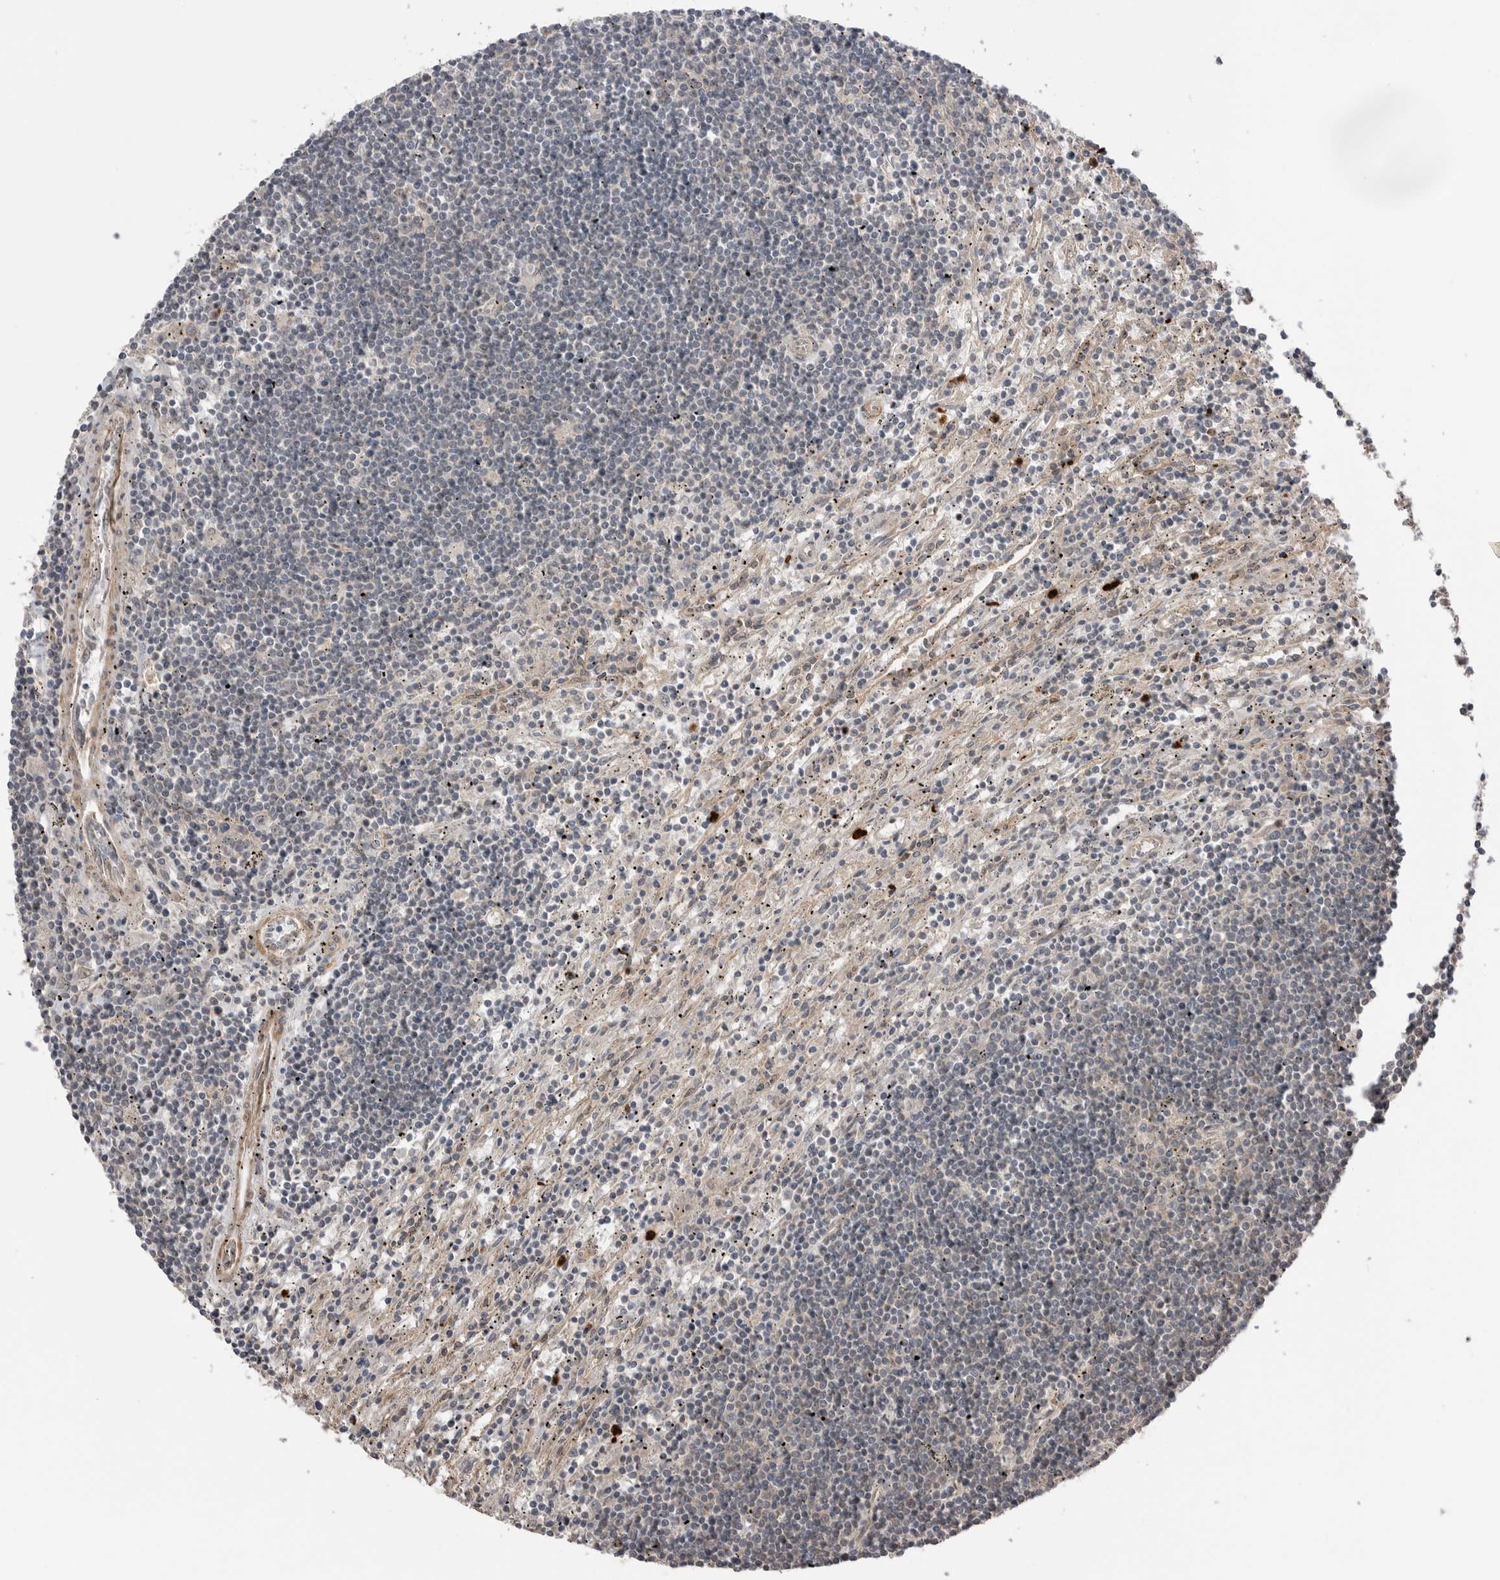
{"staining": {"intensity": "negative", "quantity": "none", "location": "none"}, "tissue": "lymphoma", "cell_type": "Tumor cells", "image_type": "cancer", "snomed": [{"axis": "morphology", "description": "Malignant lymphoma, non-Hodgkin's type, Low grade"}, {"axis": "topography", "description": "Spleen"}], "caption": "A high-resolution histopathology image shows immunohistochemistry staining of malignant lymphoma, non-Hodgkin's type (low-grade), which exhibits no significant expression in tumor cells.", "gene": "PEAK1", "patient": {"sex": "male", "age": 76}}